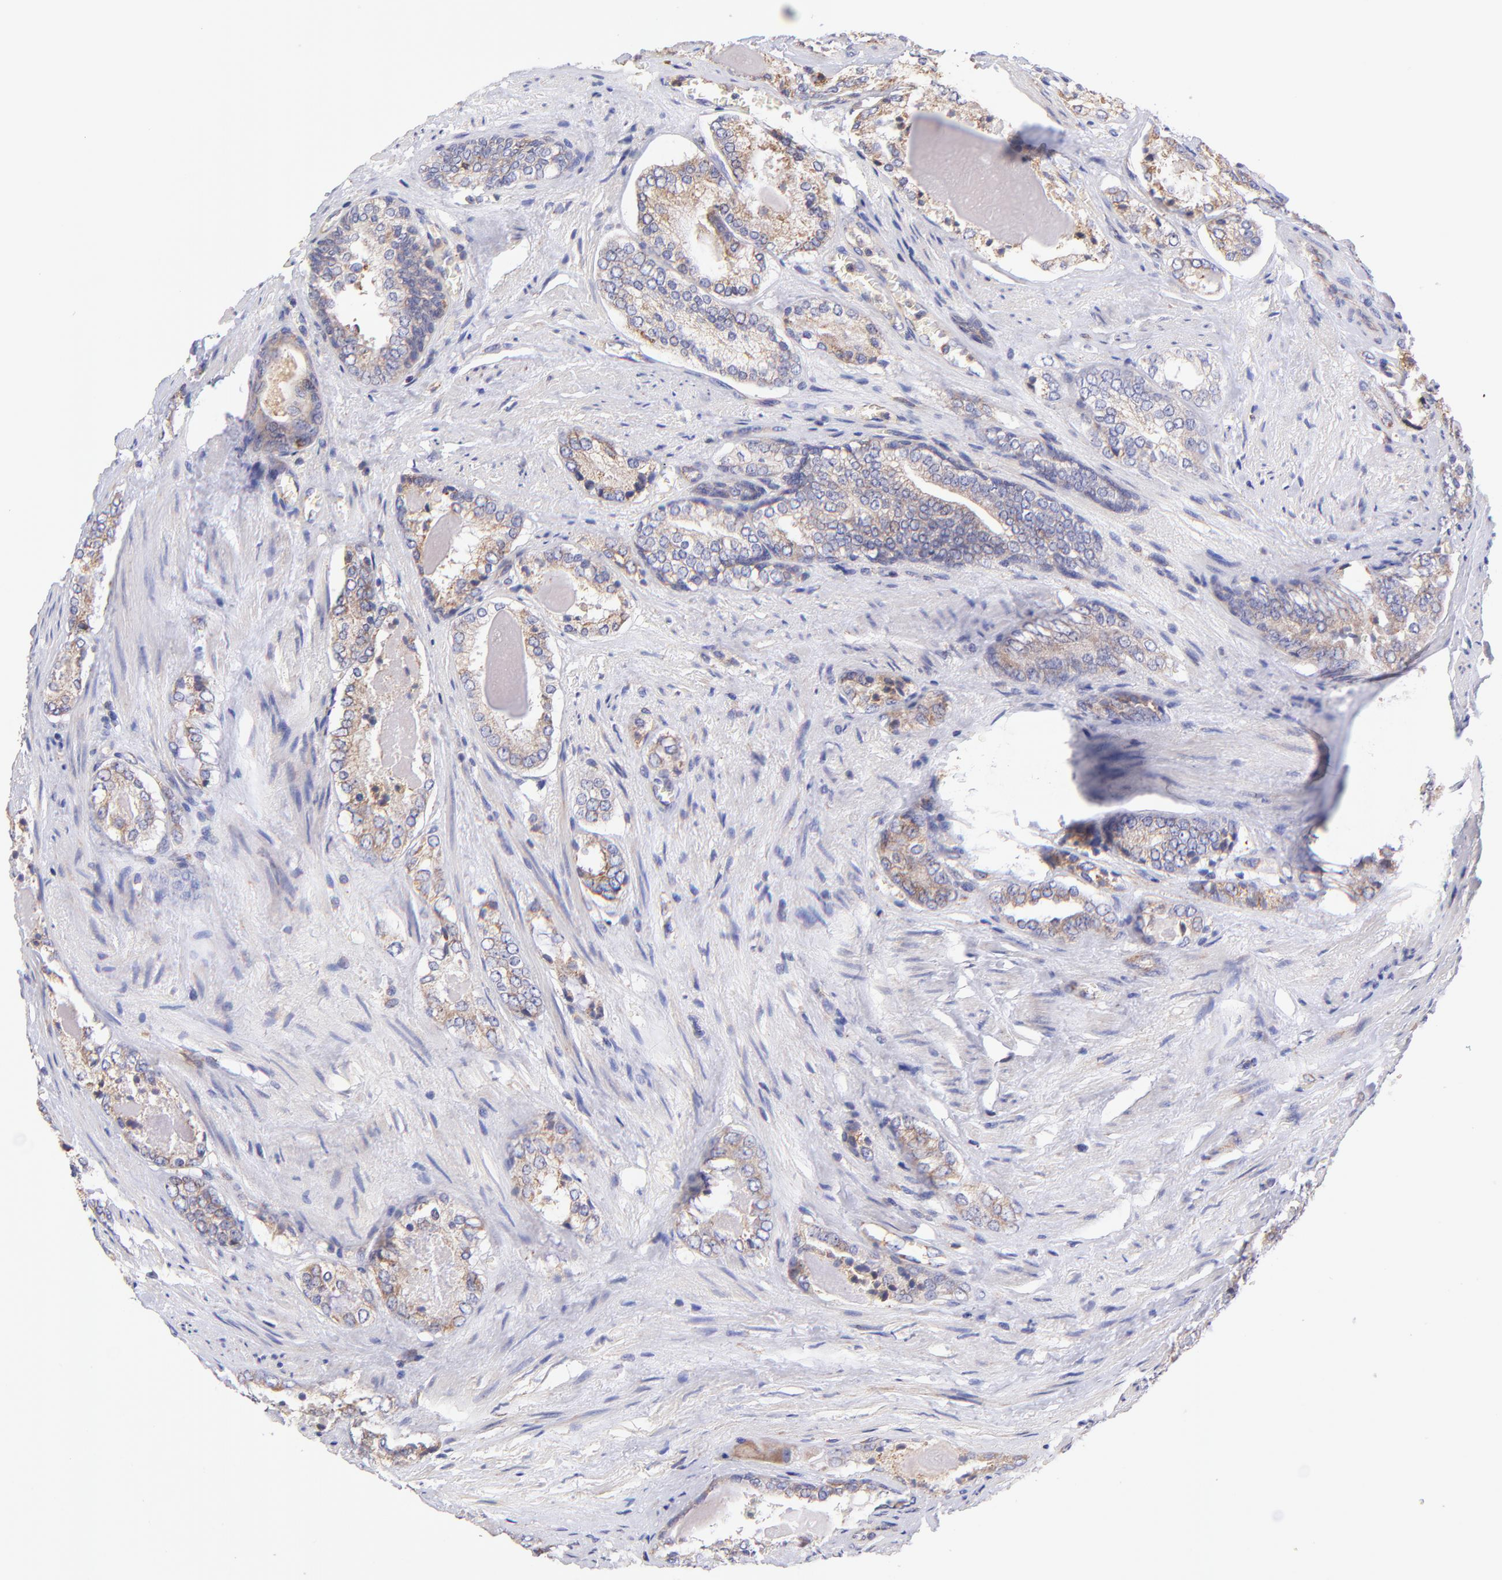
{"staining": {"intensity": "weak", "quantity": ">75%", "location": "cytoplasmic/membranous"}, "tissue": "prostate cancer", "cell_type": "Tumor cells", "image_type": "cancer", "snomed": [{"axis": "morphology", "description": "Adenocarcinoma, Medium grade"}, {"axis": "topography", "description": "Prostate"}], "caption": "Prostate adenocarcinoma (medium-grade) tissue displays weak cytoplasmic/membranous staining in about >75% of tumor cells, visualized by immunohistochemistry.", "gene": "PREX1", "patient": {"sex": "male", "age": 60}}